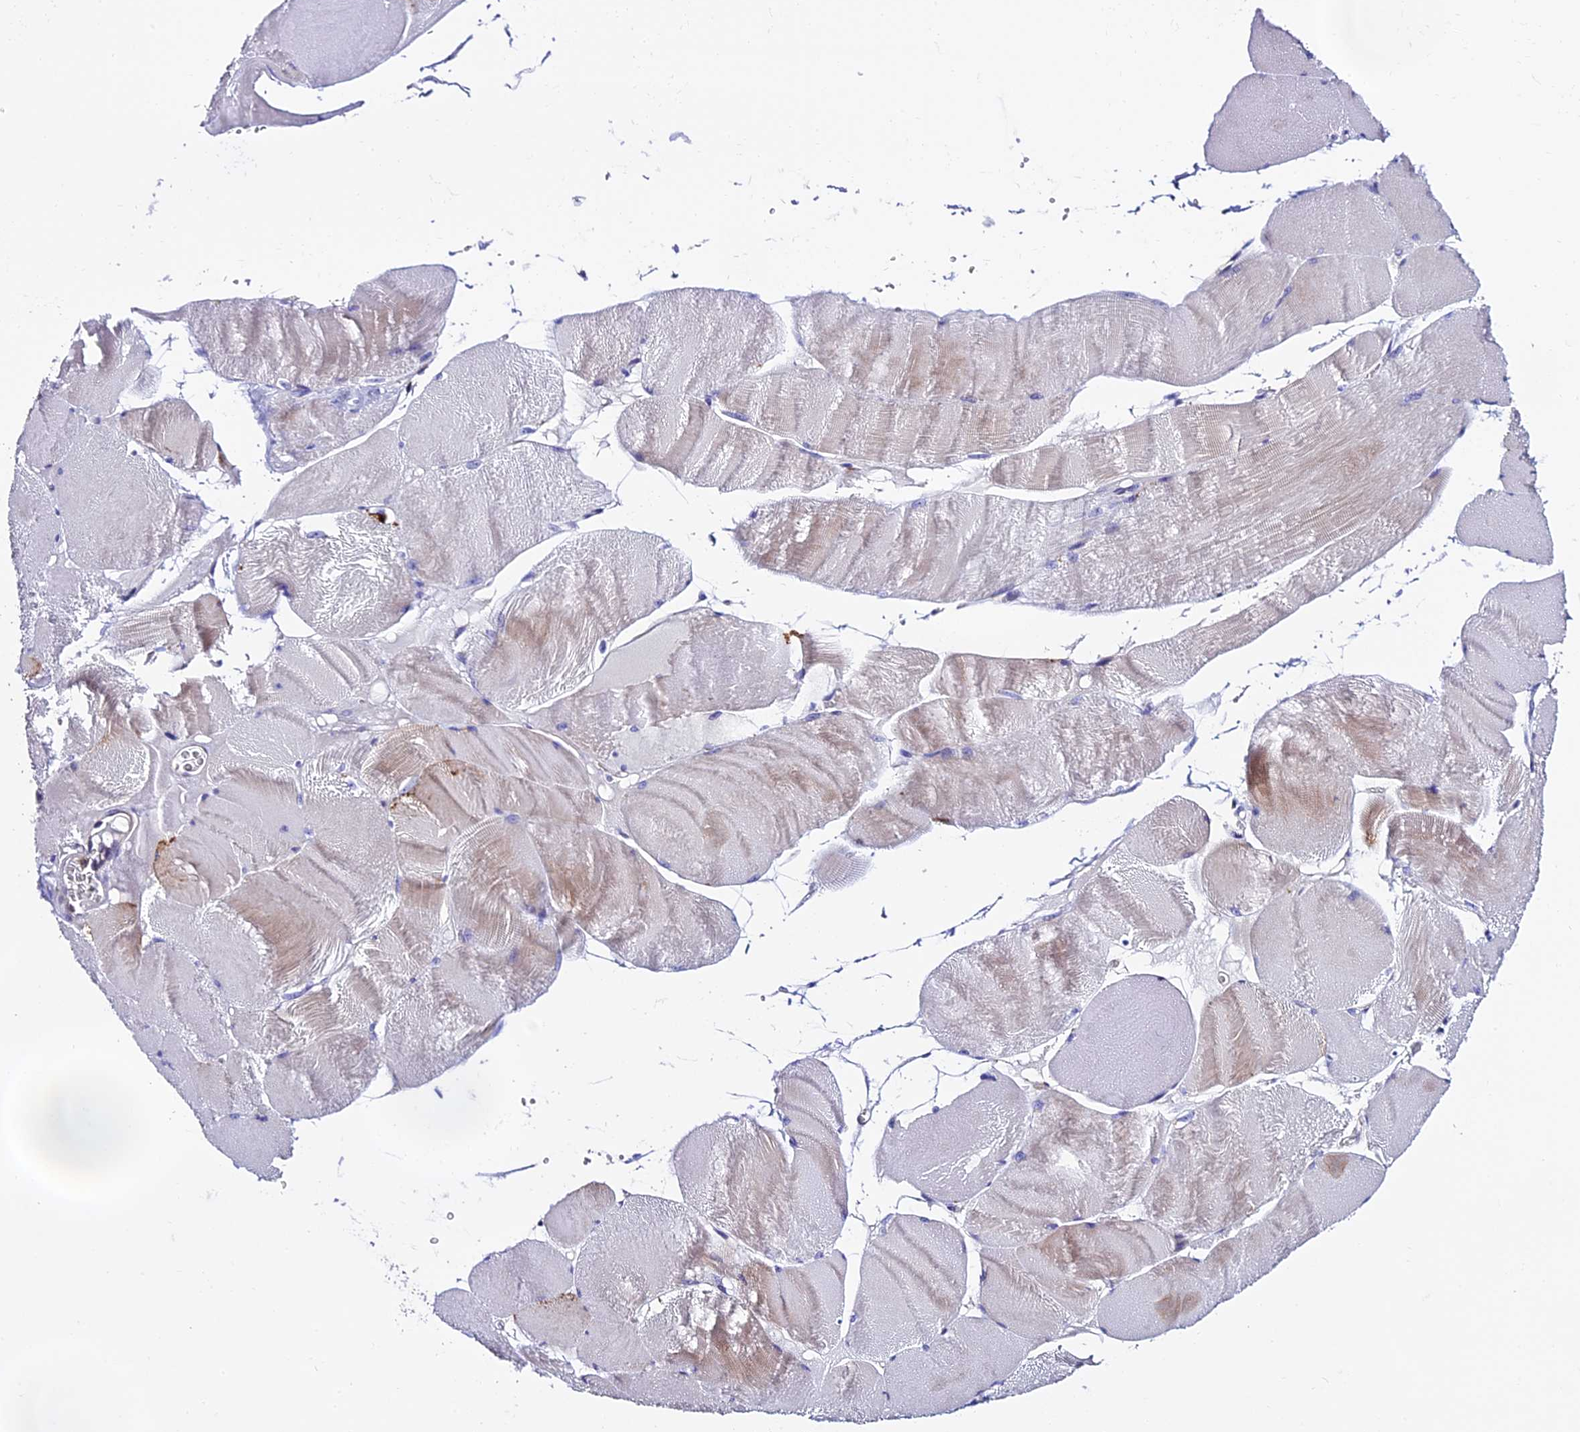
{"staining": {"intensity": "moderate", "quantity": "<25%", "location": "cytoplasmic/membranous"}, "tissue": "skeletal muscle", "cell_type": "Myocytes", "image_type": "normal", "snomed": [{"axis": "morphology", "description": "Normal tissue, NOS"}, {"axis": "morphology", "description": "Basal cell carcinoma"}, {"axis": "topography", "description": "Skeletal muscle"}], "caption": "Protein expression analysis of normal human skeletal muscle reveals moderate cytoplasmic/membranous staining in about <25% of myocytes.", "gene": "NOD2", "patient": {"sex": "female", "age": 64}}